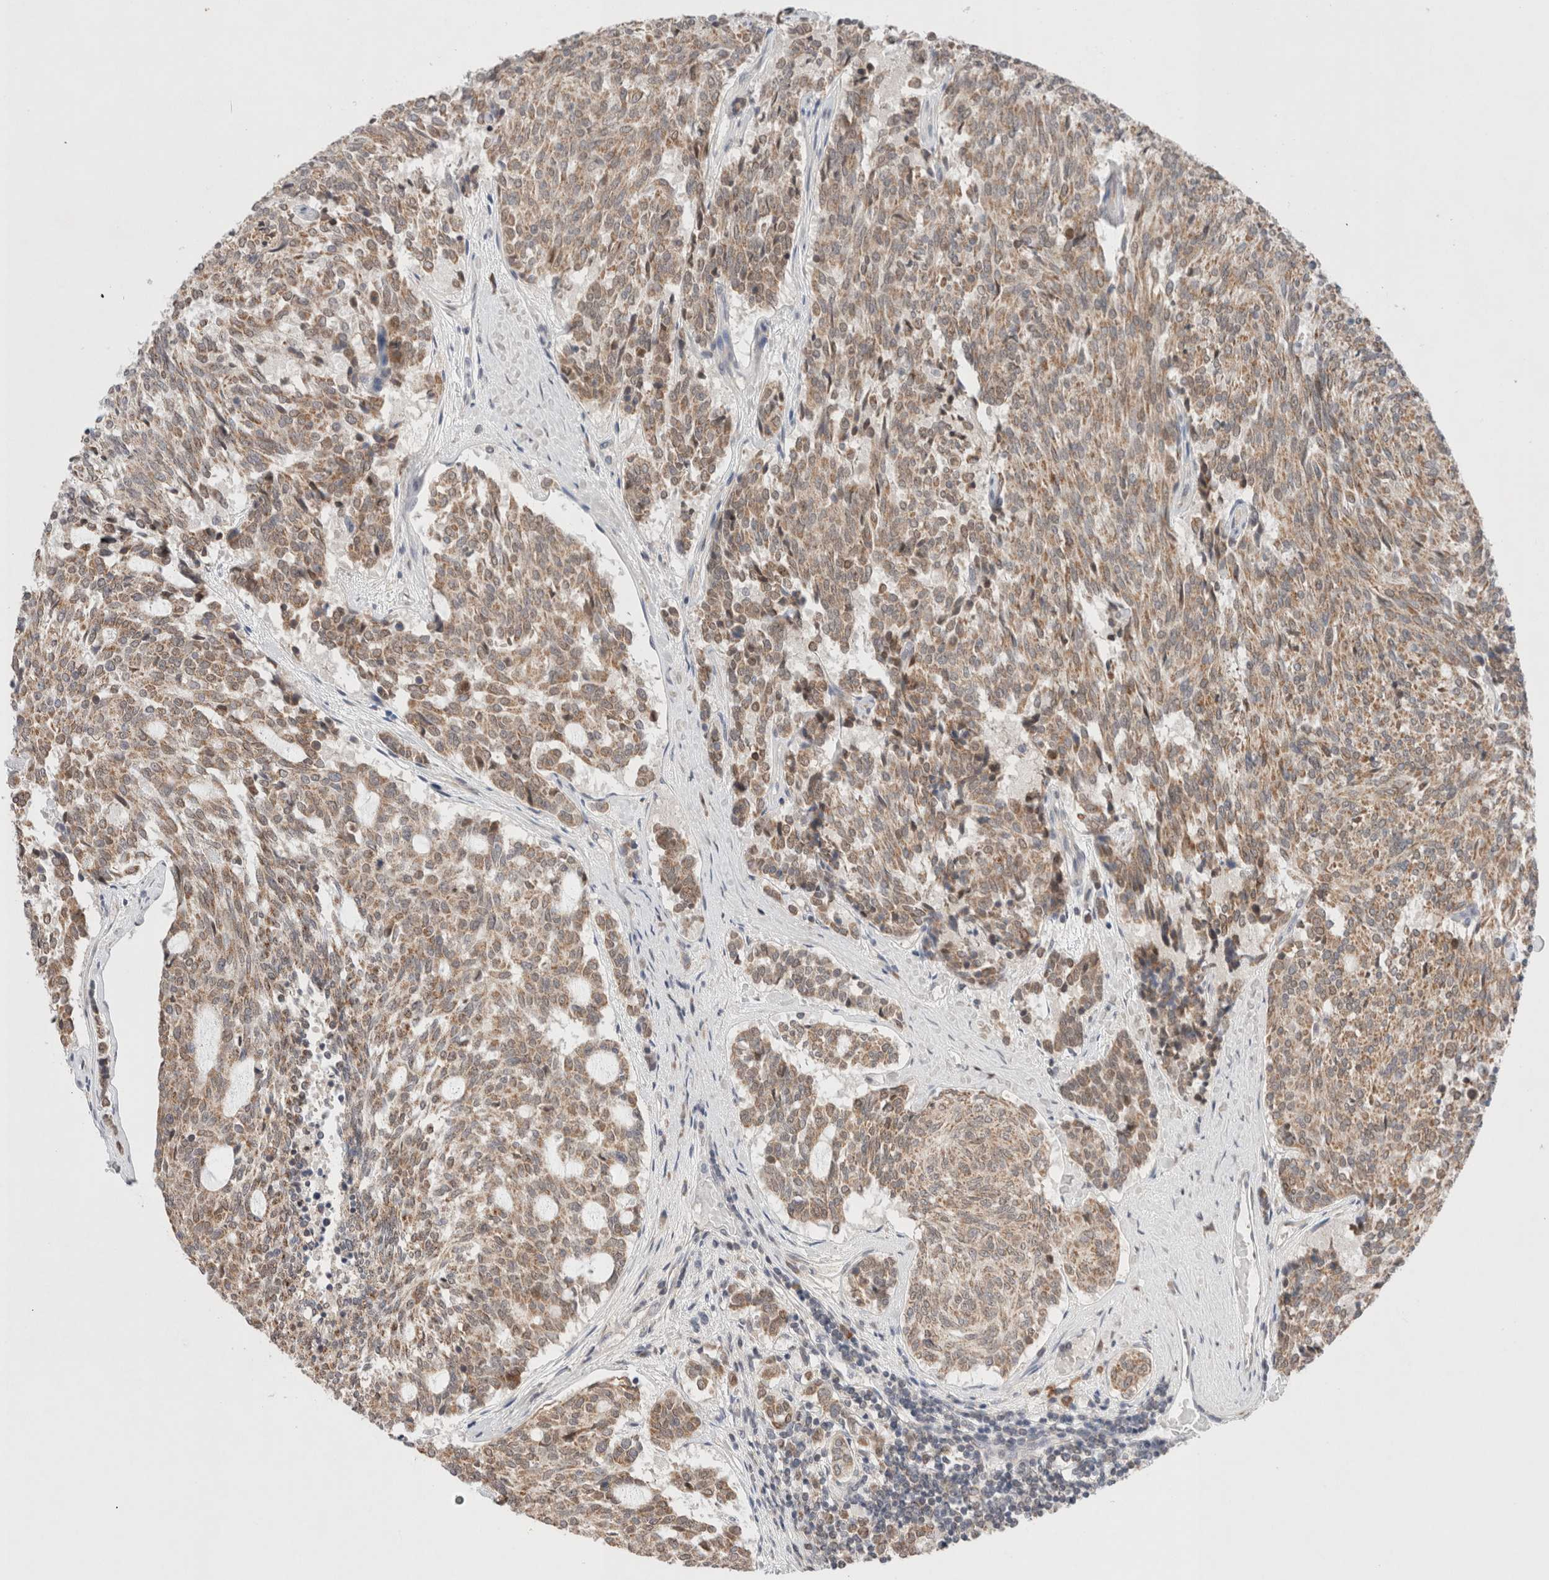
{"staining": {"intensity": "moderate", "quantity": ">75%", "location": "cytoplasmic/membranous"}, "tissue": "carcinoid", "cell_type": "Tumor cells", "image_type": "cancer", "snomed": [{"axis": "morphology", "description": "Carcinoid, malignant, NOS"}, {"axis": "topography", "description": "Pancreas"}], "caption": "Protein expression analysis of carcinoid (malignant) exhibits moderate cytoplasmic/membranous expression in approximately >75% of tumor cells.", "gene": "ERI3", "patient": {"sex": "female", "age": 54}}